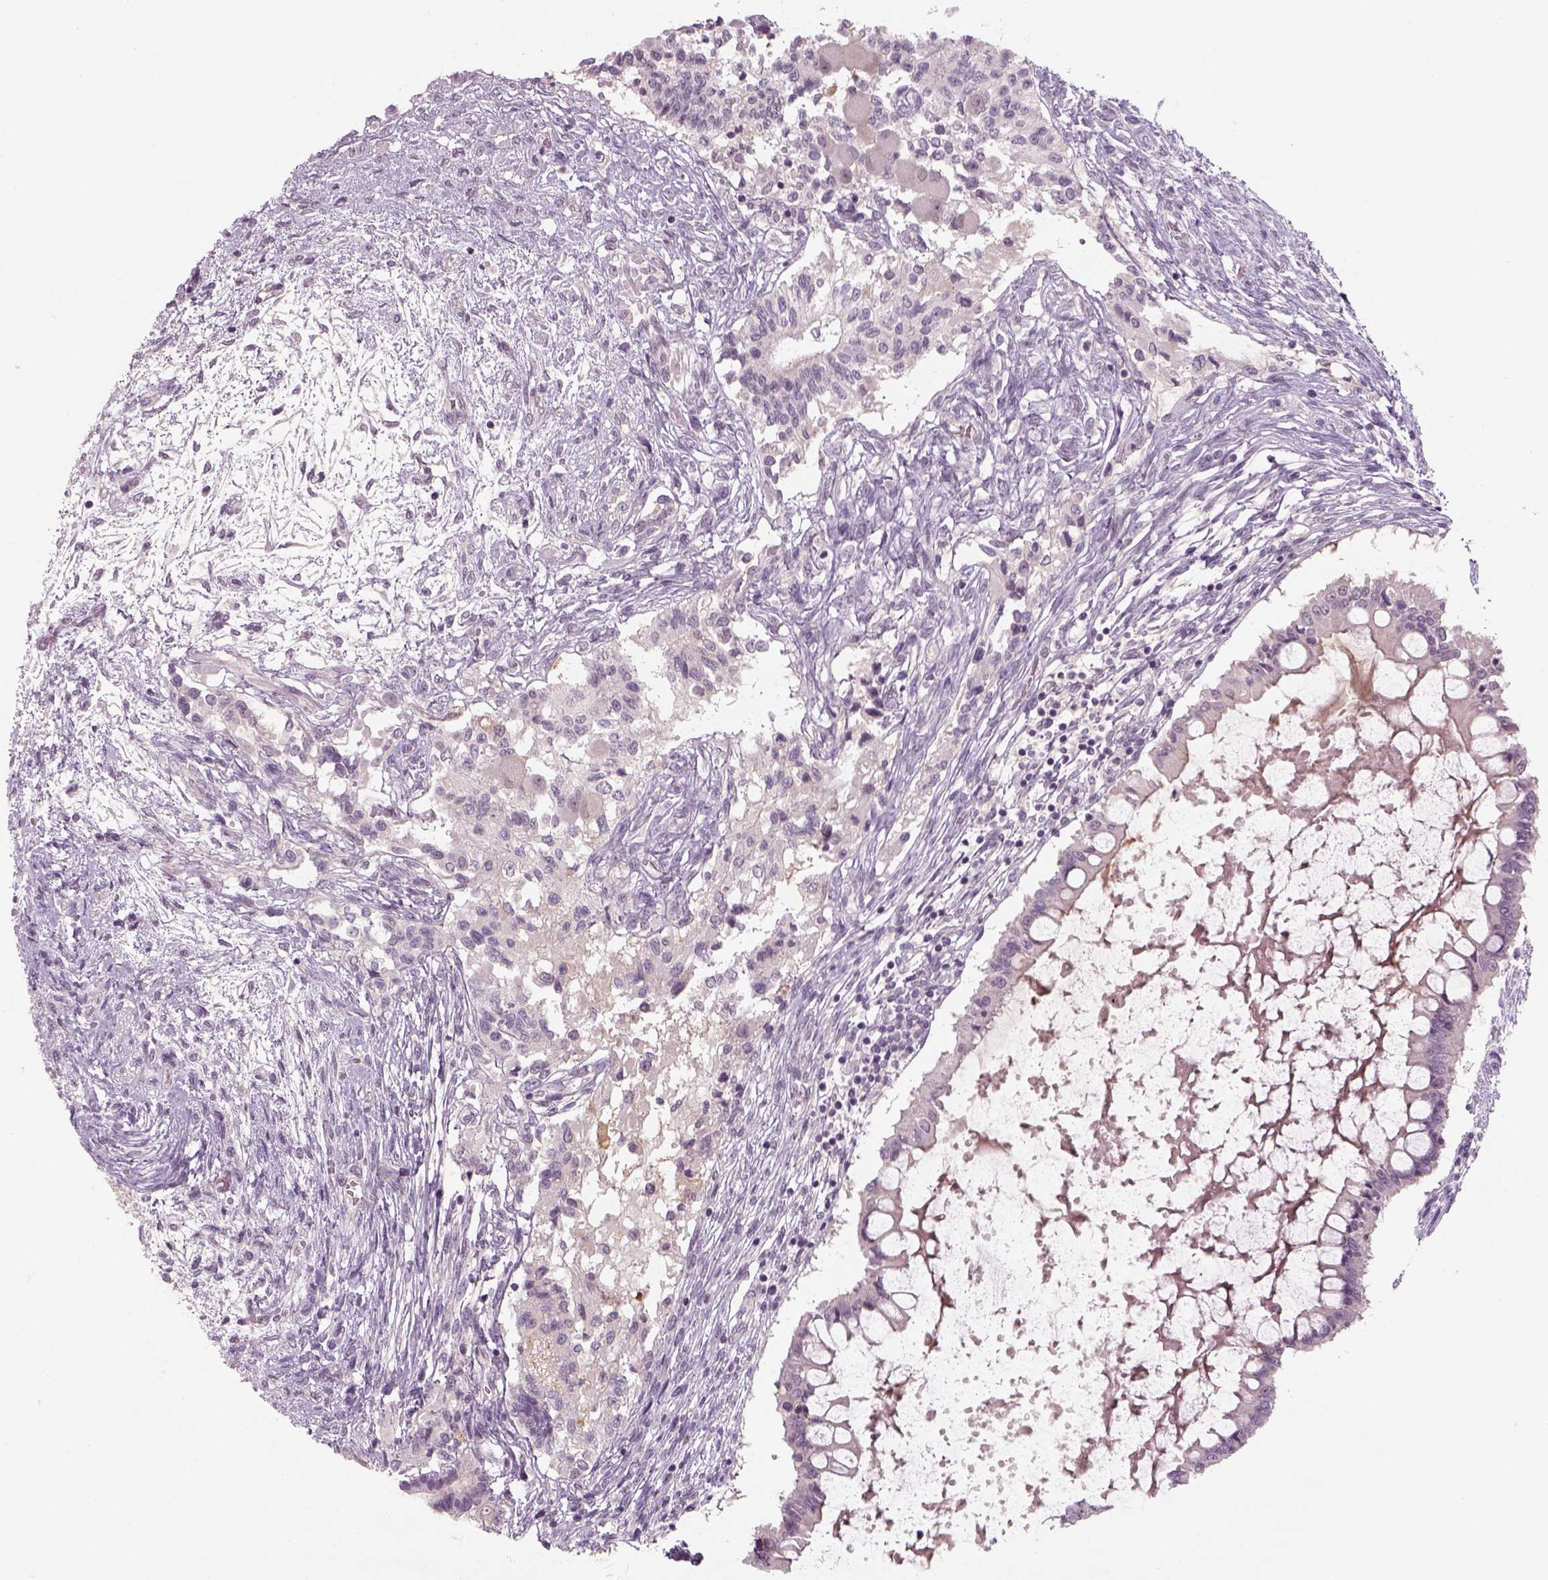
{"staining": {"intensity": "negative", "quantity": "none", "location": "none"}, "tissue": "testis cancer", "cell_type": "Tumor cells", "image_type": "cancer", "snomed": [{"axis": "morphology", "description": "Carcinoma, Embryonal, NOS"}, {"axis": "topography", "description": "Testis"}], "caption": "DAB (3,3'-diaminobenzidine) immunohistochemical staining of embryonal carcinoma (testis) demonstrates no significant staining in tumor cells.", "gene": "GDNF", "patient": {"sex": "male", "age": 37}}